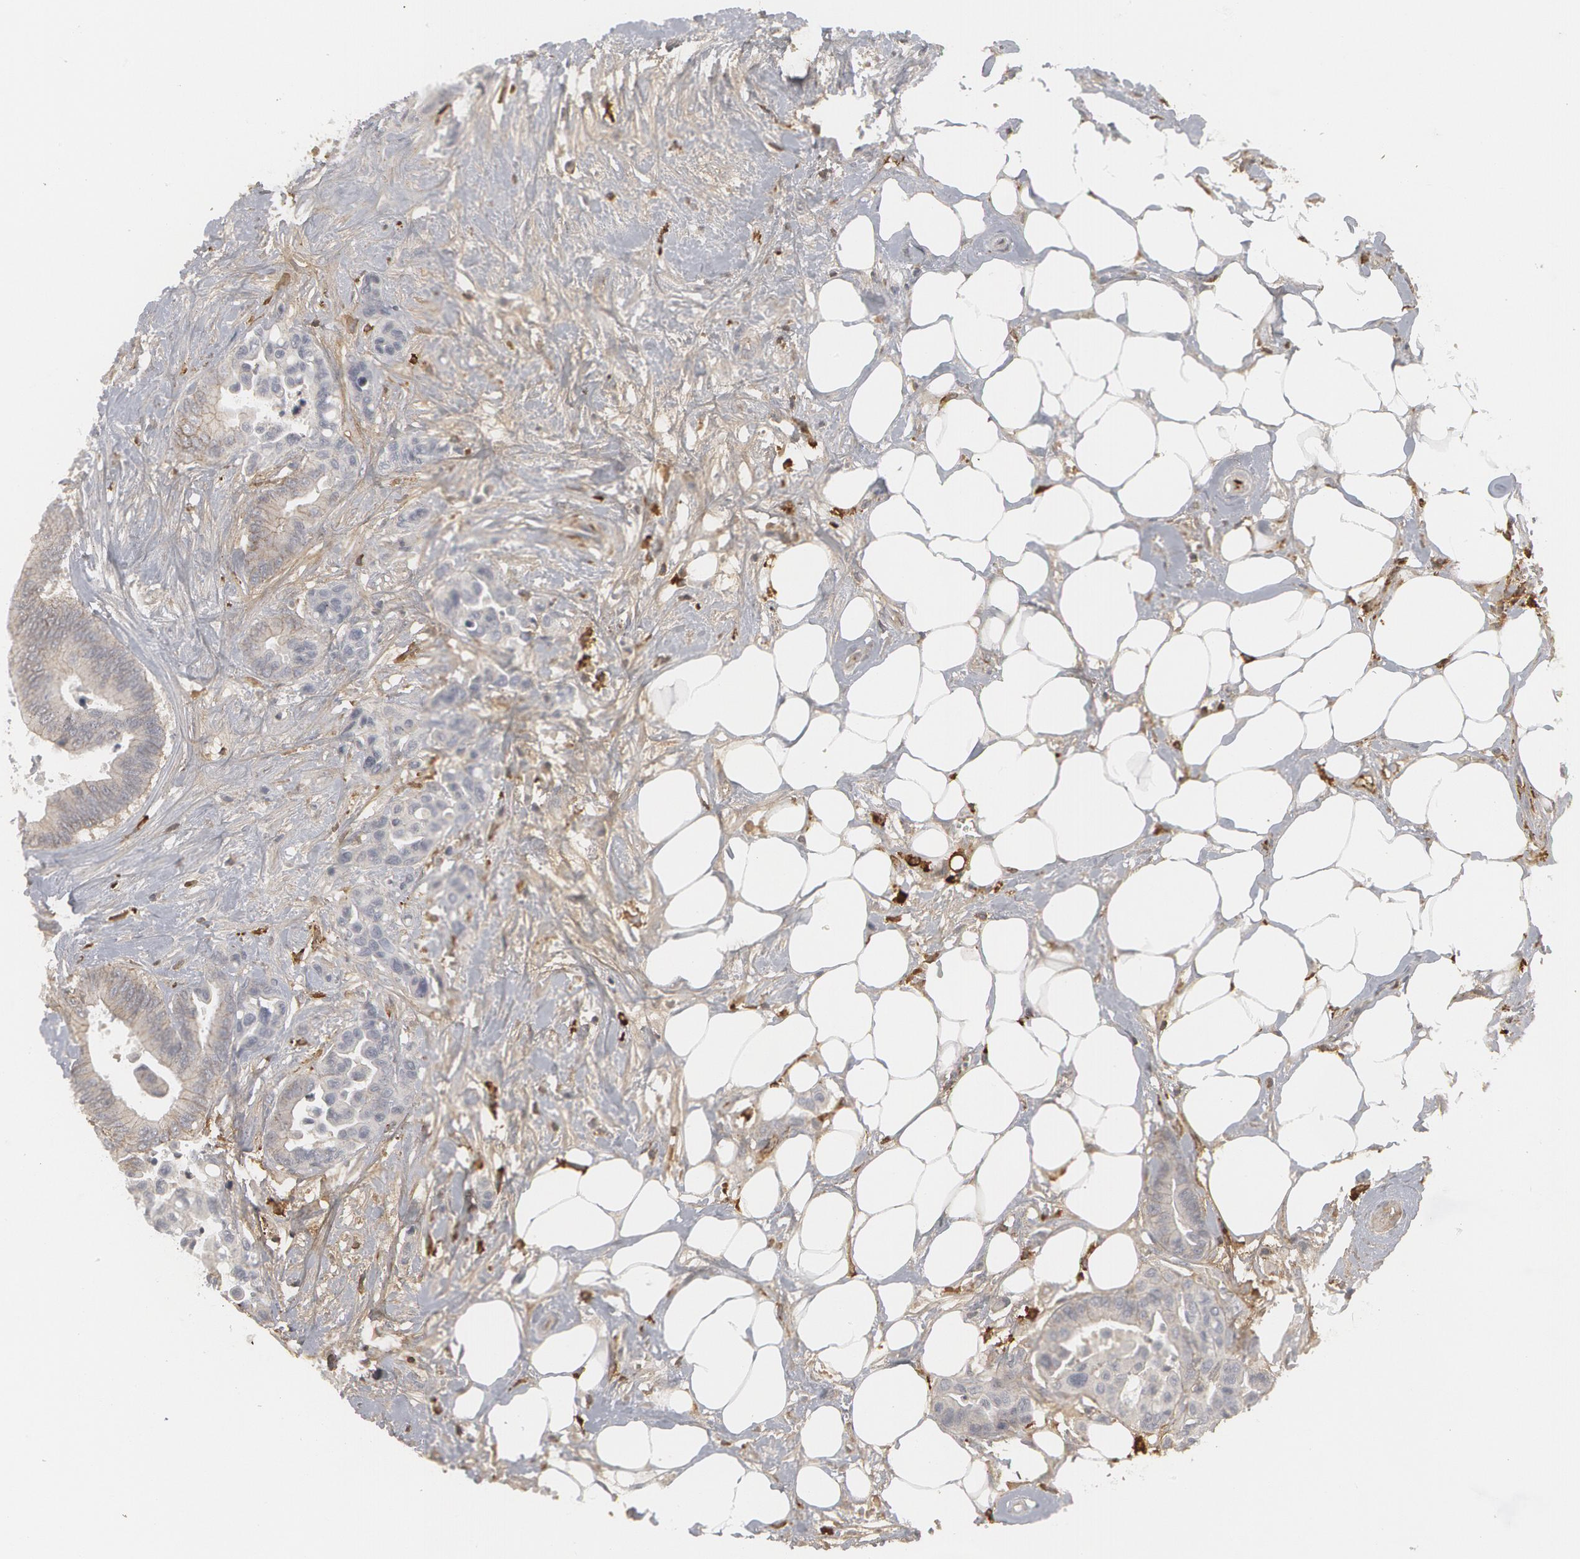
{"staining": {"intensity": "negative", "quantity": "none", "location": "none"}, "tissue": "colorectal cancer", "cell_type": "Tumor cells", "image_type": "cancer", "snomed": [{"axis": "morphology", "description": "Adenocarcinoma, NOS"}, {"axis": "topography", "description": "Colon"}], "caption": "Tumor cells show no significant protein staining in colorectal cancer.", "gene": "C1QC", "patient": {"sex": "male", "age": 82}}